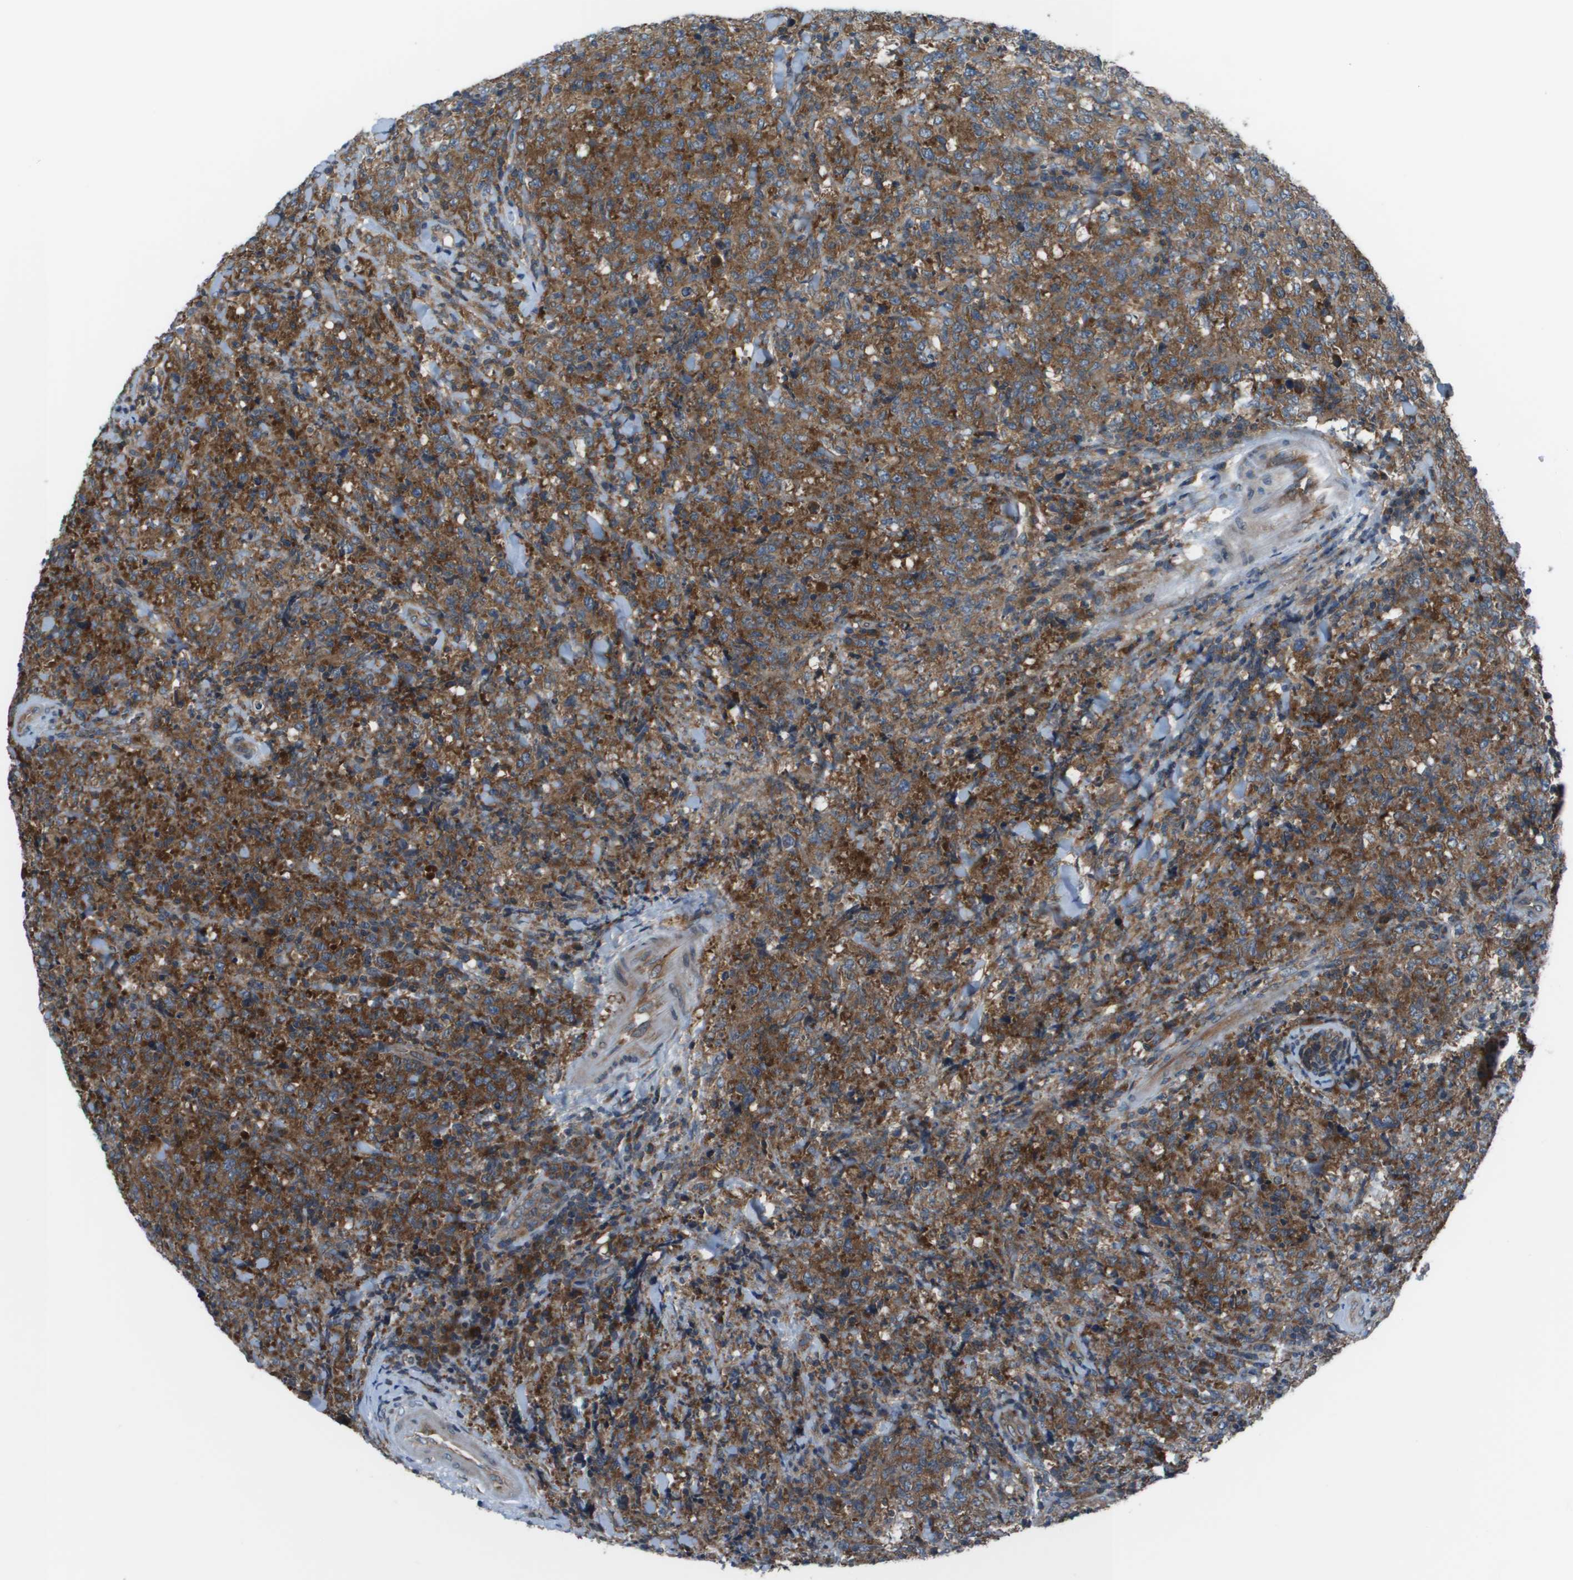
{"staining": {"intensity": "strong", "quantity": ">75%", "location": "cytoplasmic/membranous"}, "tissue": "lymphoma", "cell_type": "Tumor cells", "image_type": "cancer", "snomed": [{"axis": "morphology", "description": "Malignant lymphoma, non-Hodgkin's type, High grade"}, {"axis": "topography", "description": "Tonsil"}], "caption": "Human lymphoma stained with a protein marker shows strong staining in tumor cells.", "gene": "EIF3B", "patient": {"sex": "female", "age": 36}}